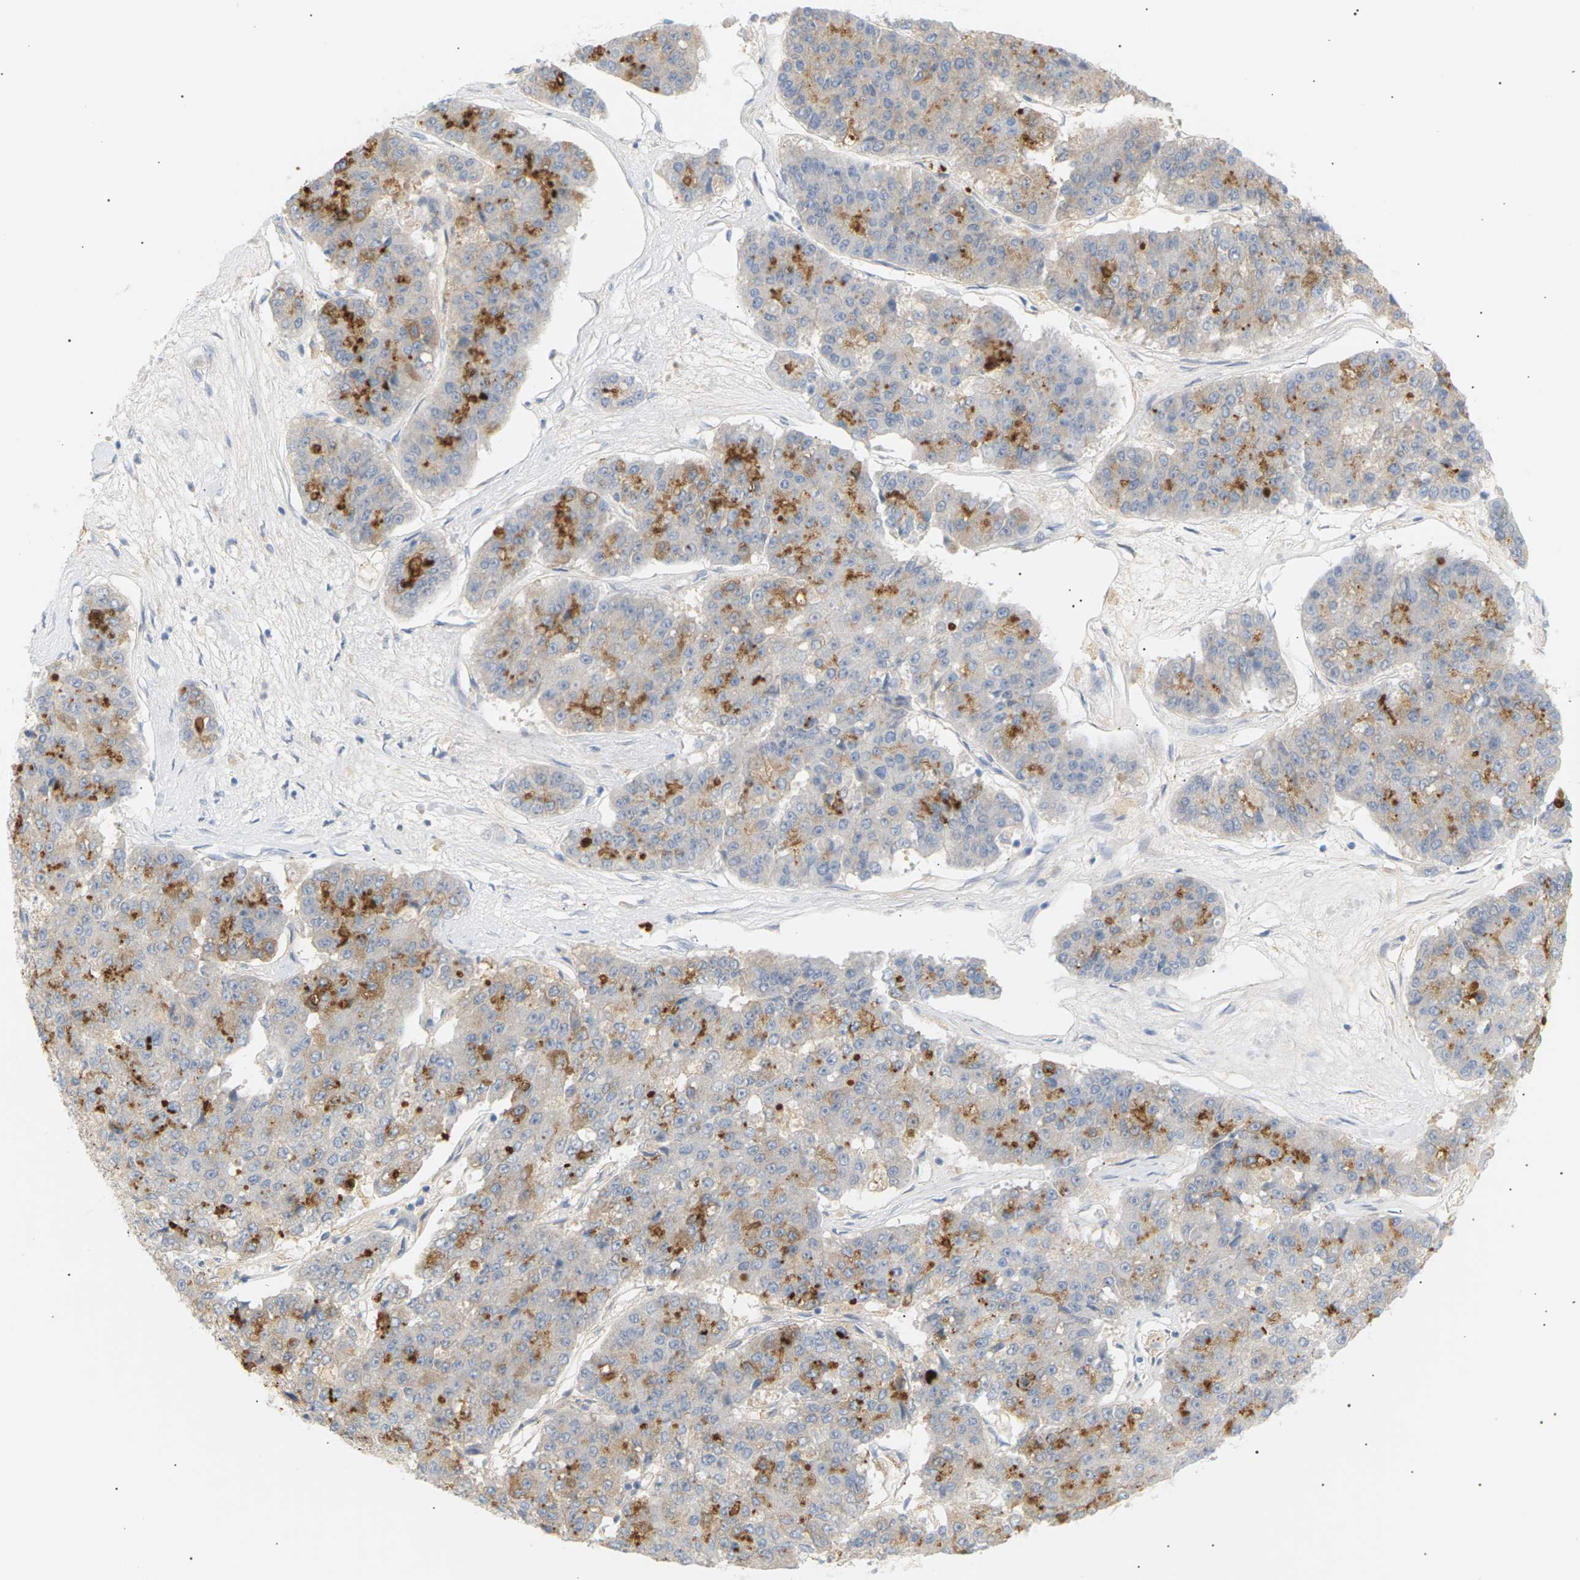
{"staining": {"intensity": "moderate", "quantity": "25%-75%", "location": "cytoplasmic/membranous"}, "tissue": "pancreatic cancer", "cell_type": "Tumor cells", "image_type": "cancer", "snomed": [{"axis": "morphology", "description": "Adenocarcinoma, NOS"}, {"axis": "topography", "description": "Pancreas"}], "caption": "The image exhibits a brown stain indicating the presence of a protein in the cytoplasmic/membranous of tumor cells in pancreatic adenocarcinoma. The staining was performed using DAB (3,3'-diaminobenzidine), with brown indicating positive protein expression. Nuclei are stained blue with hematoxylin.", "gene": "CLU", "patient": {"sex": "male", "age": 50}}